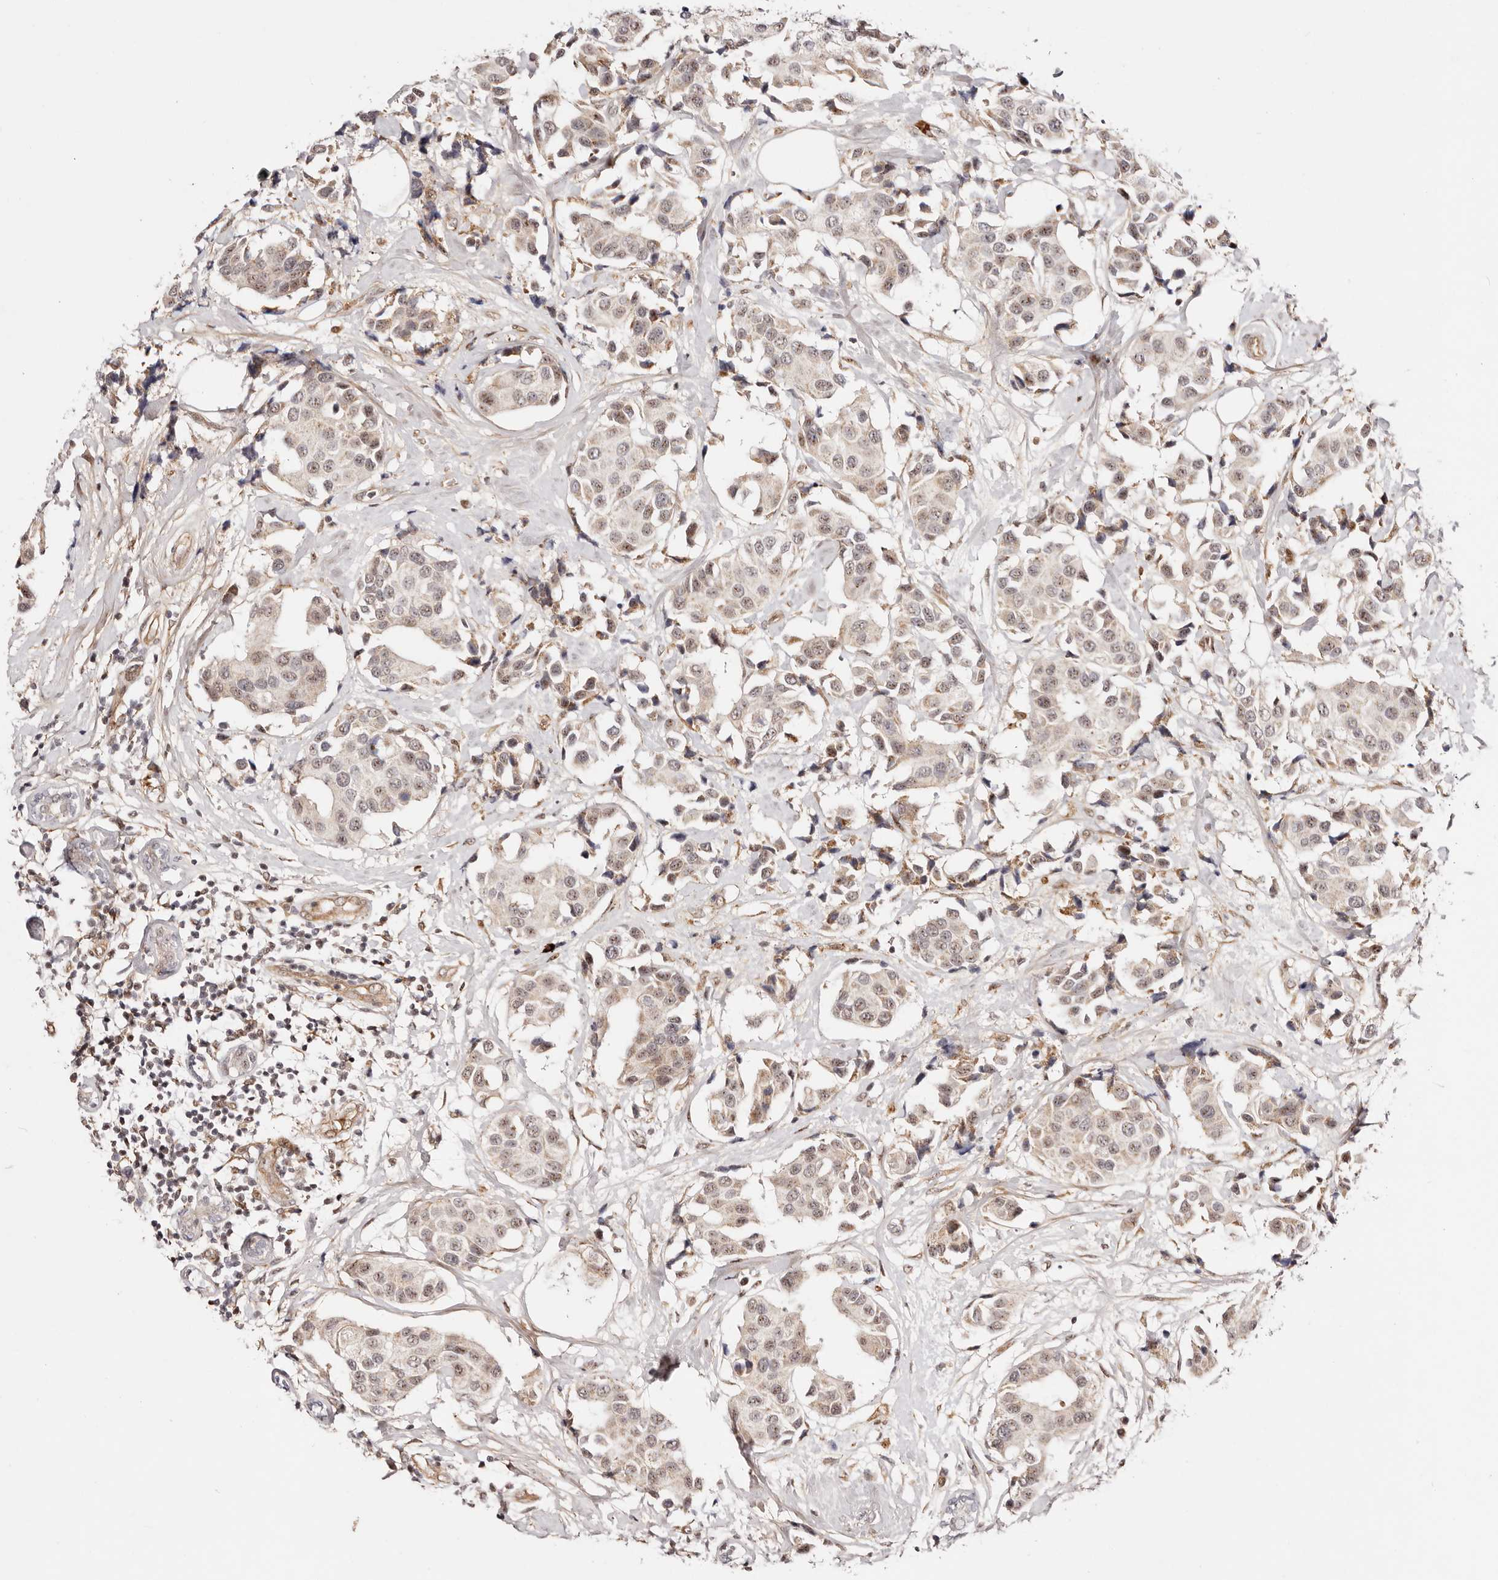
{"staining": {"intensity": "weak", "quantity": ">75%", "location": "nuclear"}, "tissue": "breast cancer", "cell_type": "Tumor cells", "image_type": "cancer", "snomed": [{"axis": "morphology", "description": "Normal tissue, NOS"}, {"axis": "morphology", "description": "Duct carcinoma"}, {"axis": "topography", "description": "Breast"}], "caption": "High-magnification brightfield microscopy of breast infiltrating ductal carcinoma stained with DAB (brown) and counterstained with hematoxylin (blue). tumor cells exhibit weak nuclear positivity is identified in about>75% of cells.", "gene": "WRN", "patient": {"sex": "female", "age": 39}}